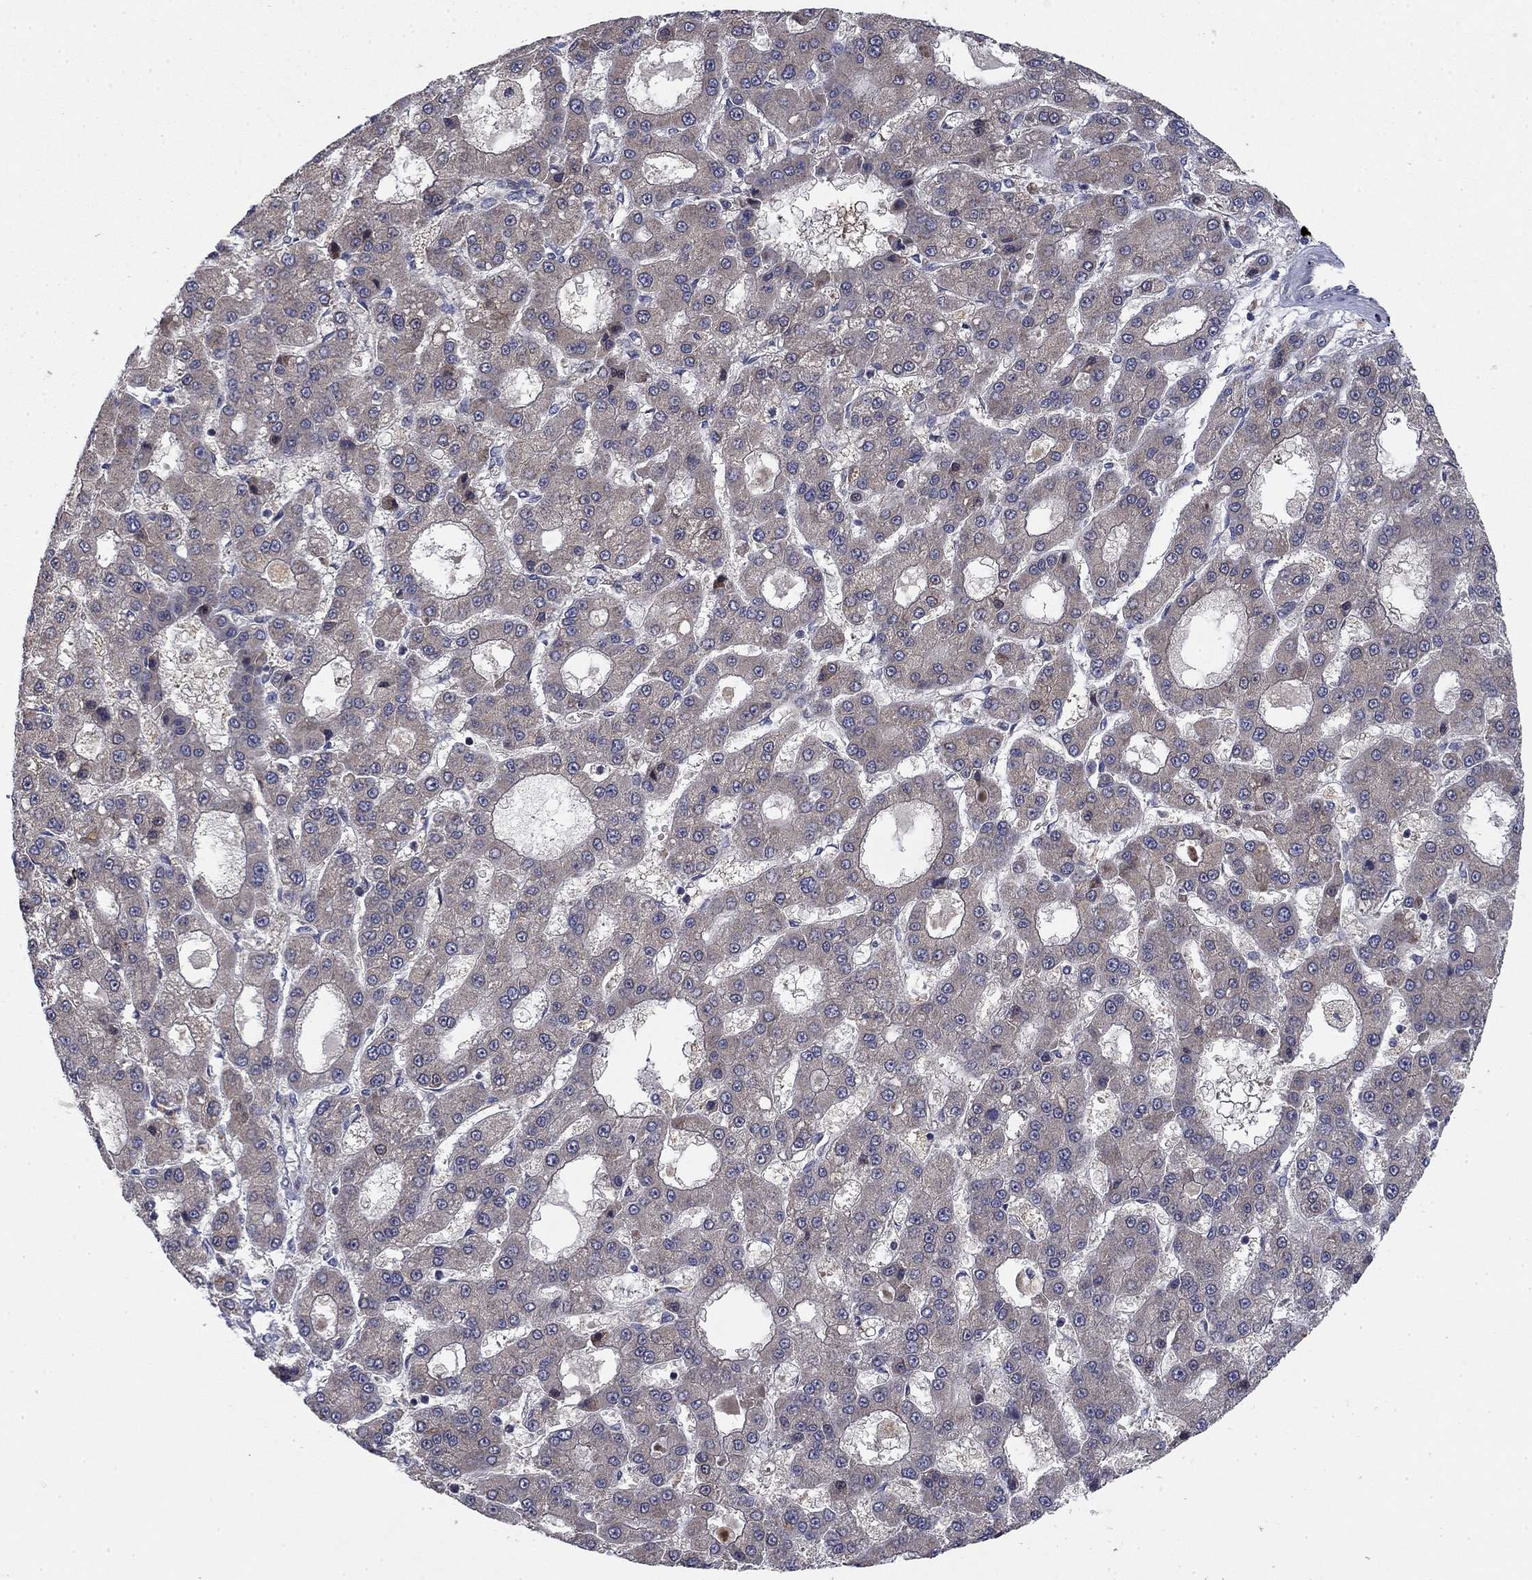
{"staining": {"intensity": "negative", "quantity": "none", "location": "none"}, "tissue": "liver cancer", "cell_type": "Tumor cells", "image_type": "cancer", "snomed": [{"axis": "morphology", "description": "Carcinoma, Hepatocellular, NOS"}, {"axis": "topography", "description": "Liver"}], "caption": "Immunohistochemistry (IHC) photomicrograph of liver cancer (hepatocellular carcinoma) stained for a protein (brown), which displays no positivity in tumor cells.", "gene": "MMAA", "patient": {"sex": "male", "age": 70}}